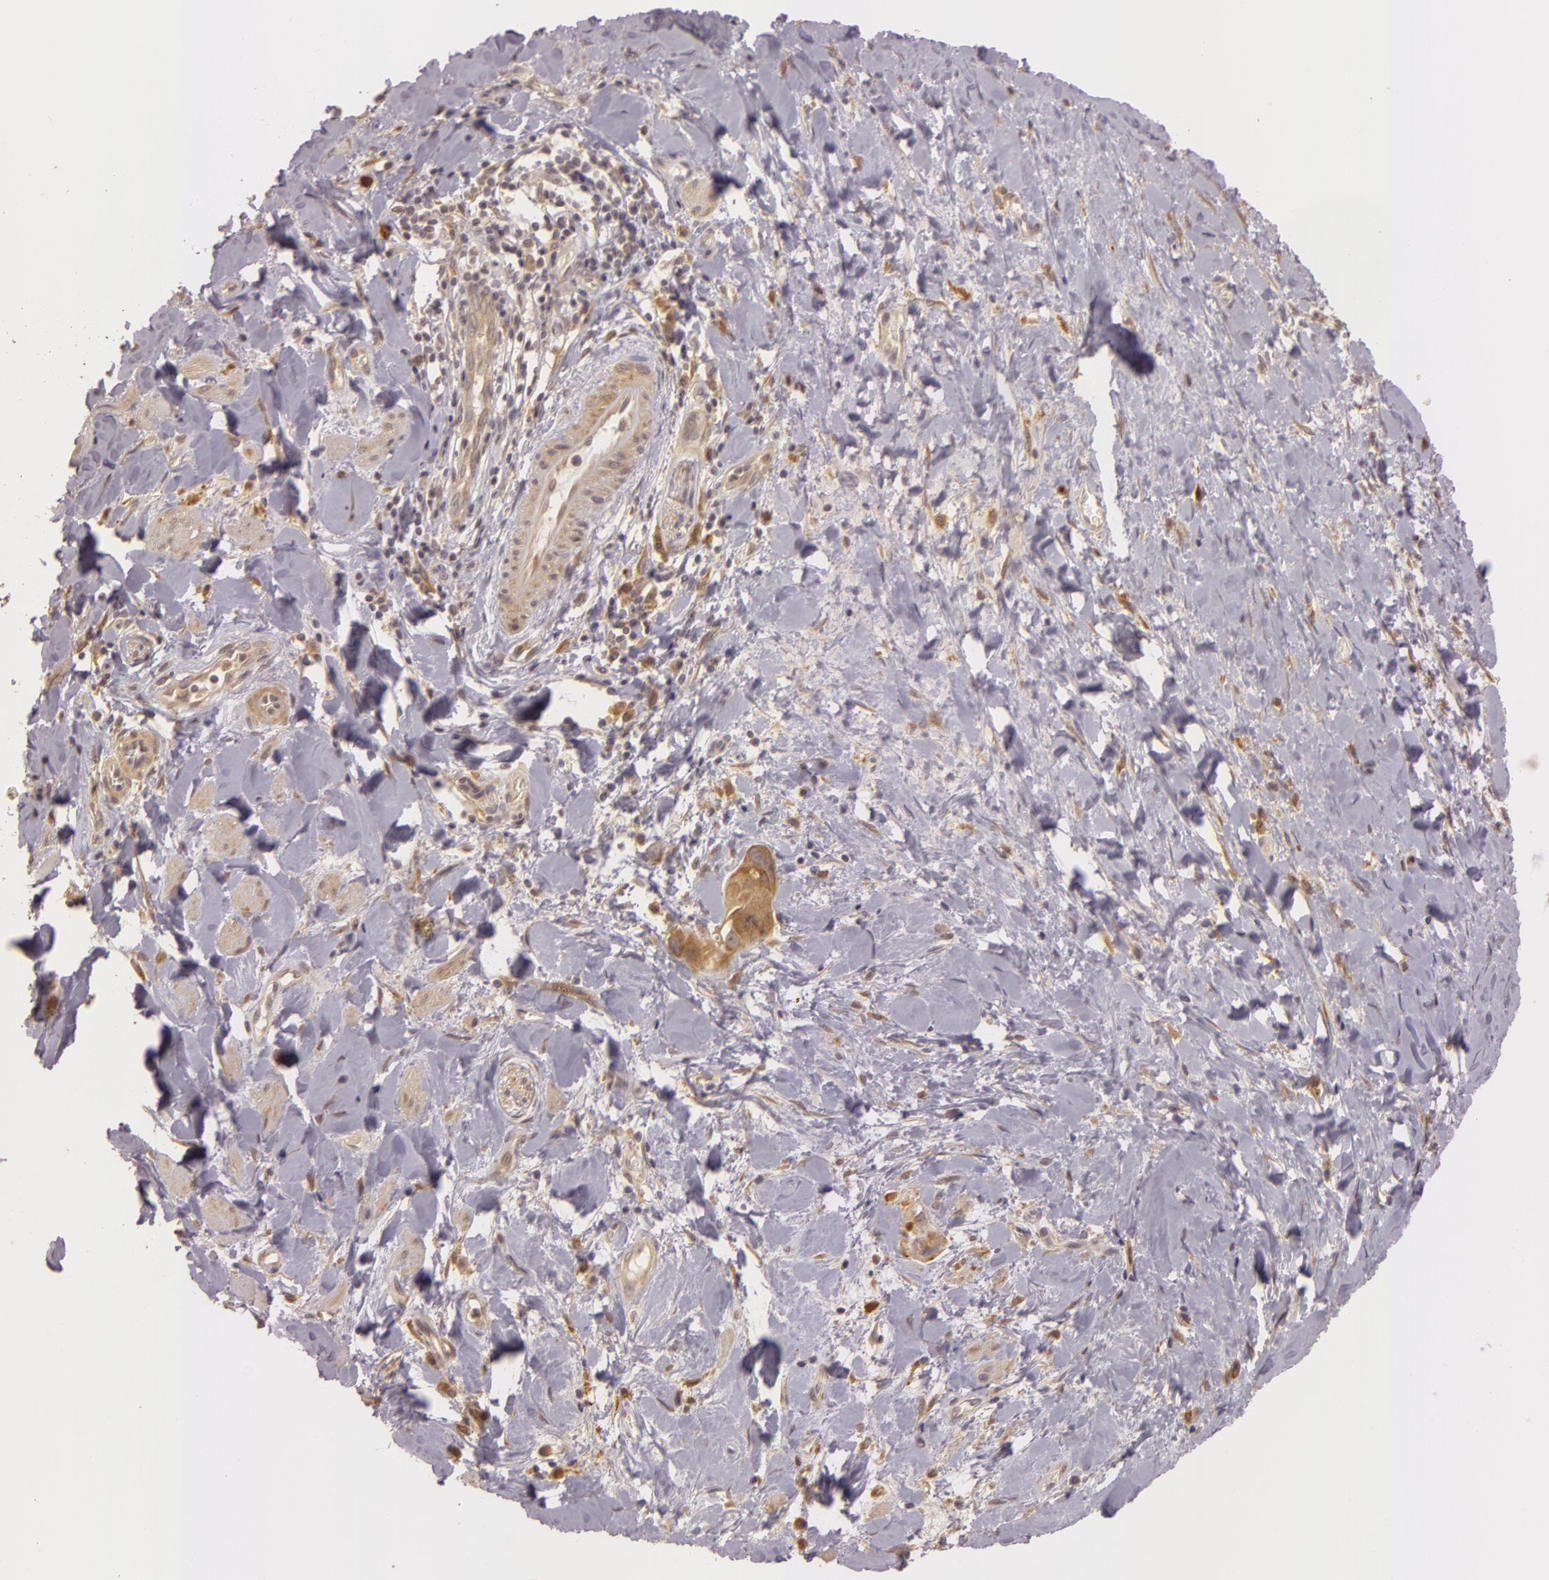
{"staining": {"intensity": "moderate", "quantity": "25%-75%", "location": "cytoplasmic/membranous"}, "tissue": "liver cancer", "cell_type": "Tumor cells", "image_type": "cancer", "snomed": [{"axis": "morphology", "description": "Cholangiocarcinoma"}, {"axis": "topography", "description": "Liver"}], "caption": "Protein staining of liver cholangiocarcinoma tissue reveals moderate cytoplasmic/membranous expression in approximately 25%-75% of tumor cells.", "gene": "PPP1R3F", "patient": {"sex": "female", "age": 65}}